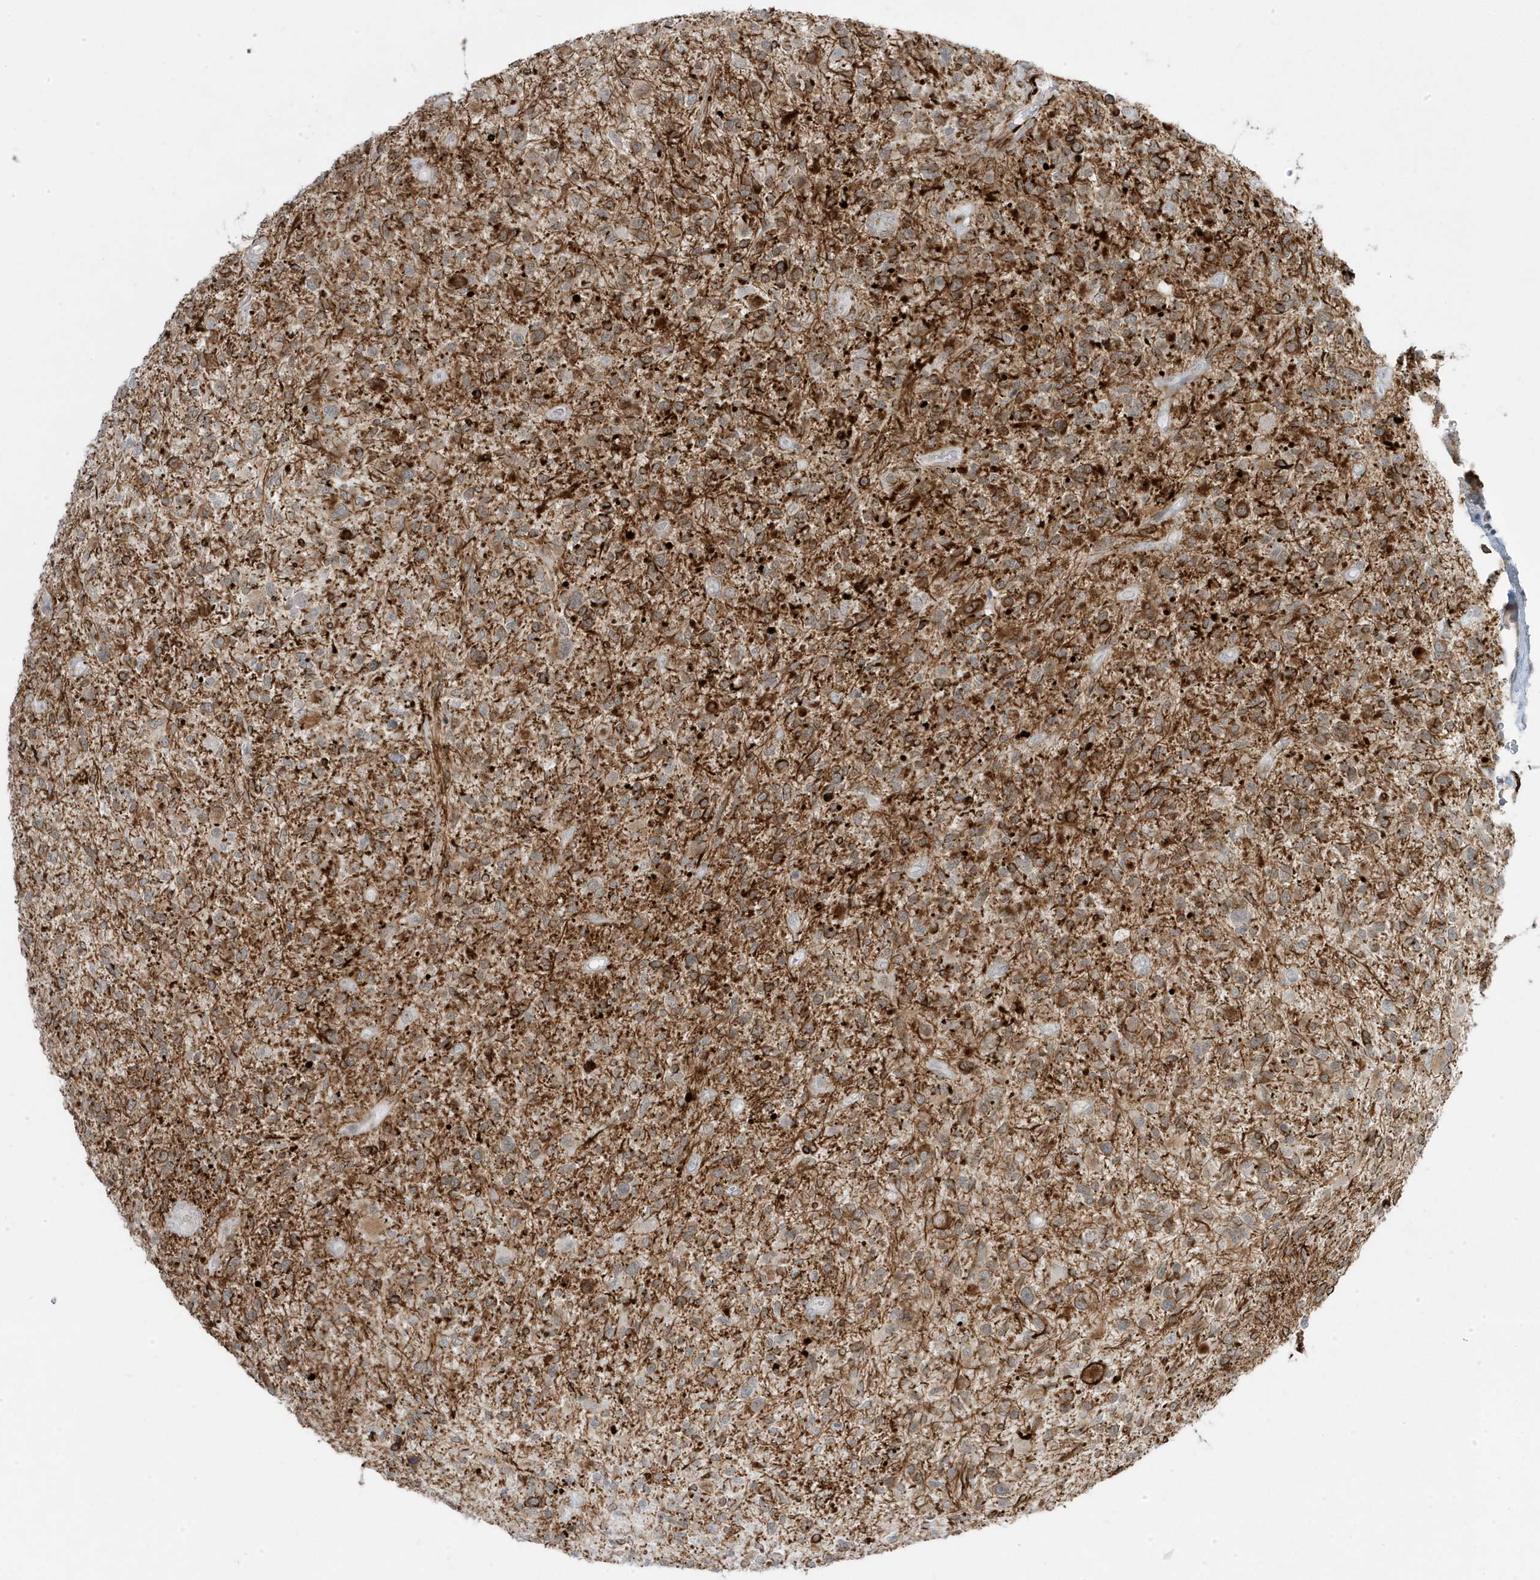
{"staining": {"intensity": "strong", "quantity": "25%-75%", "location": "cytoplasmic/membranous"}, "tissue": "glioma", "cell_type": "Tumor cells", "image_type": "cancer", "snomed": [{"axis": "morphology", "description": "Glioma, malignant, High grade"}, {"axis": "topography", "description": "Brain"}], "caption": "Glioma was stained to show a protein in brown. There is high levels of strong cytoplasmic/membranous staining in approximately 25%-75% of tumor cells. Immunohistochemistry (ihc) stains the protein of interest in brown and the nuclei are stained blue.", "gene": "ADAMTSL3", "patient": {"sex": "male", "age": 47}}